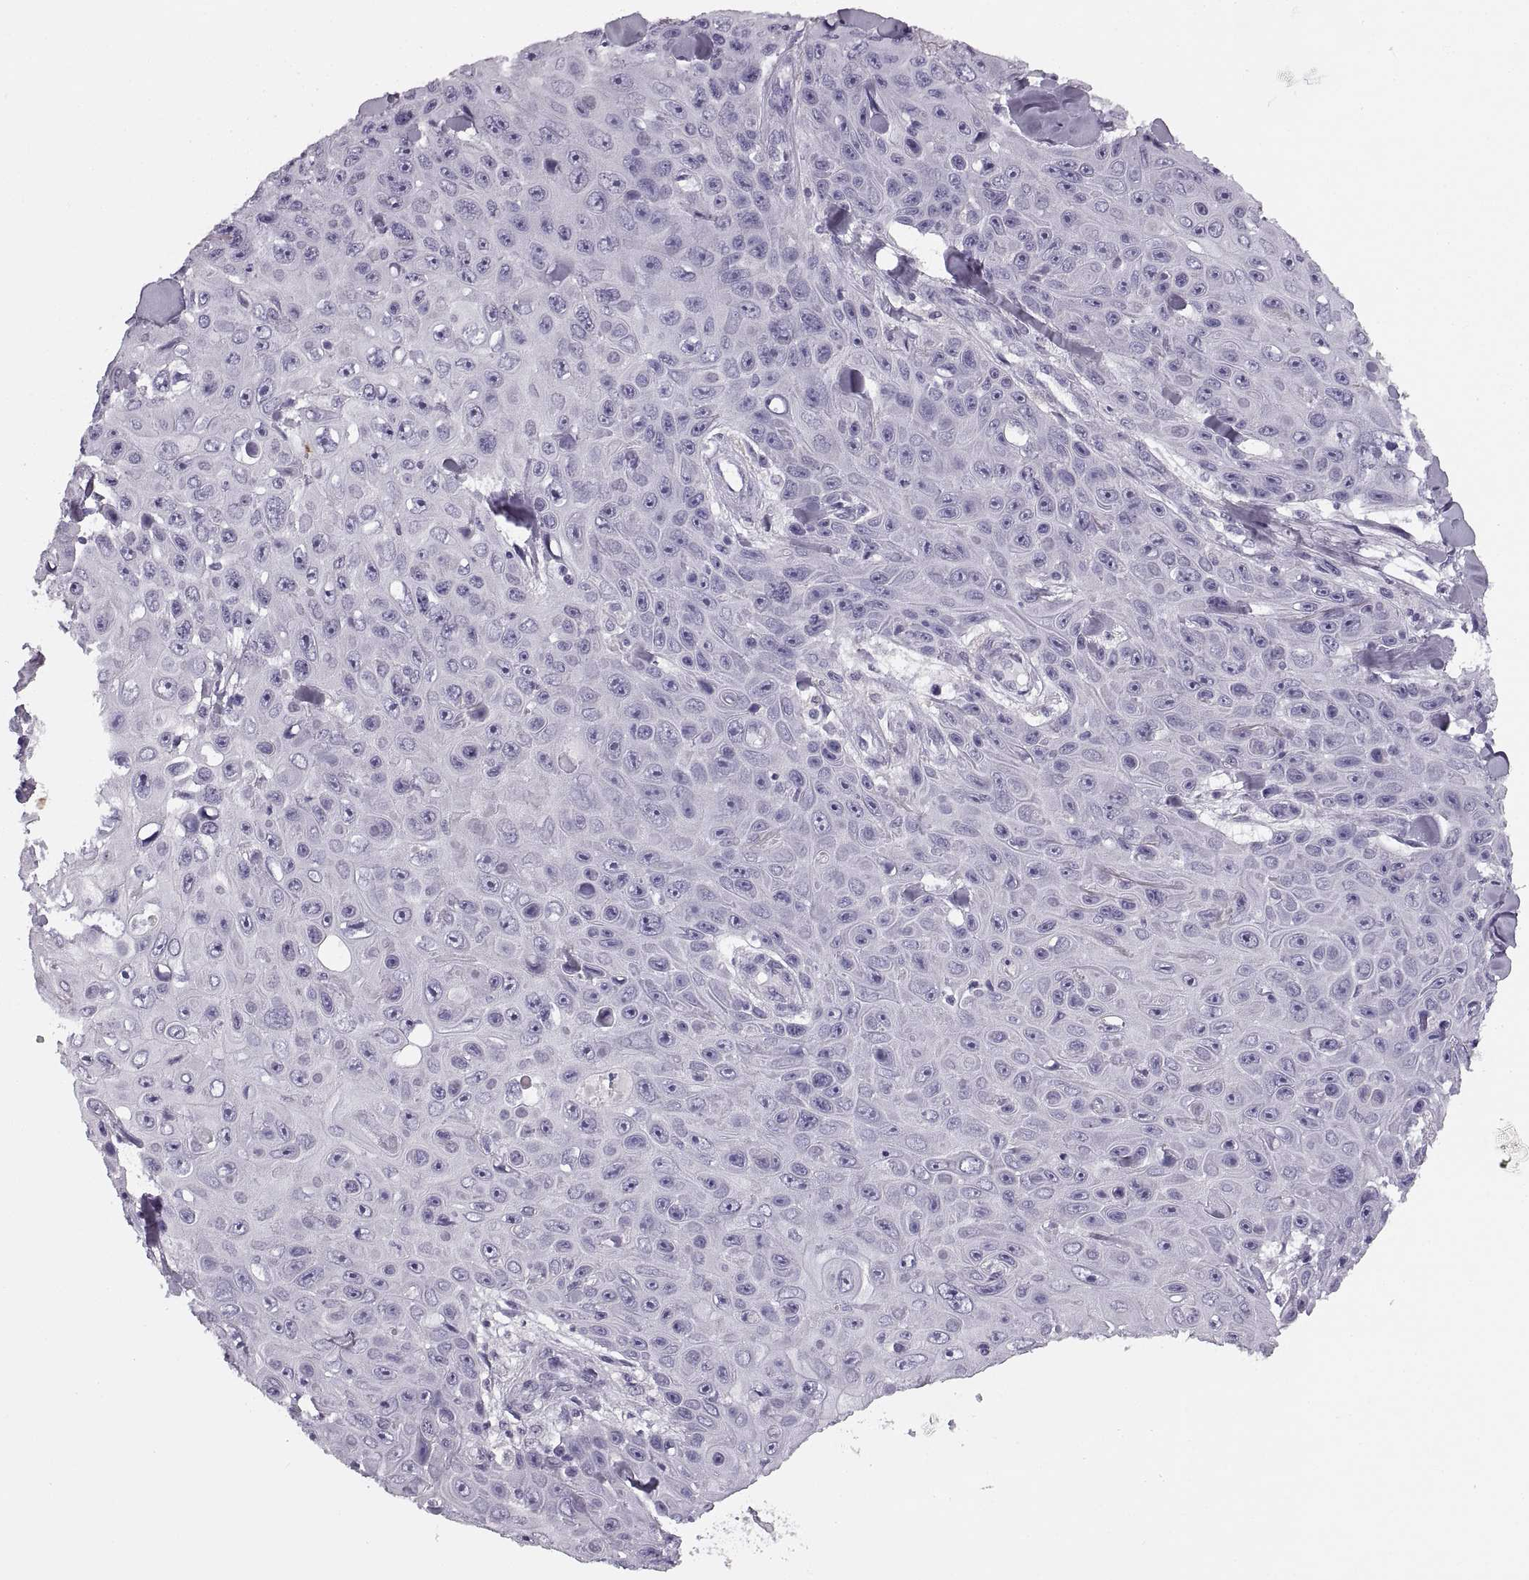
{"staining": {"intensity": "negative", "quantity": "none", "location": "none"}, "tissue": "skin cancer", "cell_type": "Tumor cells", "image_type": "cancer", "snomed": [{"axis": "morphology", "description": "Squamous cell carcinoma, NOS"}, {"axis": "topography", "description": "Skin"}], "caption": "An image of skin cancer (squamous cell carcinoma) stained for a protein exhibits no brown staining in tumor cells.", "gene": "MILR1", "patient": {"sex": "male", "age": 82}}